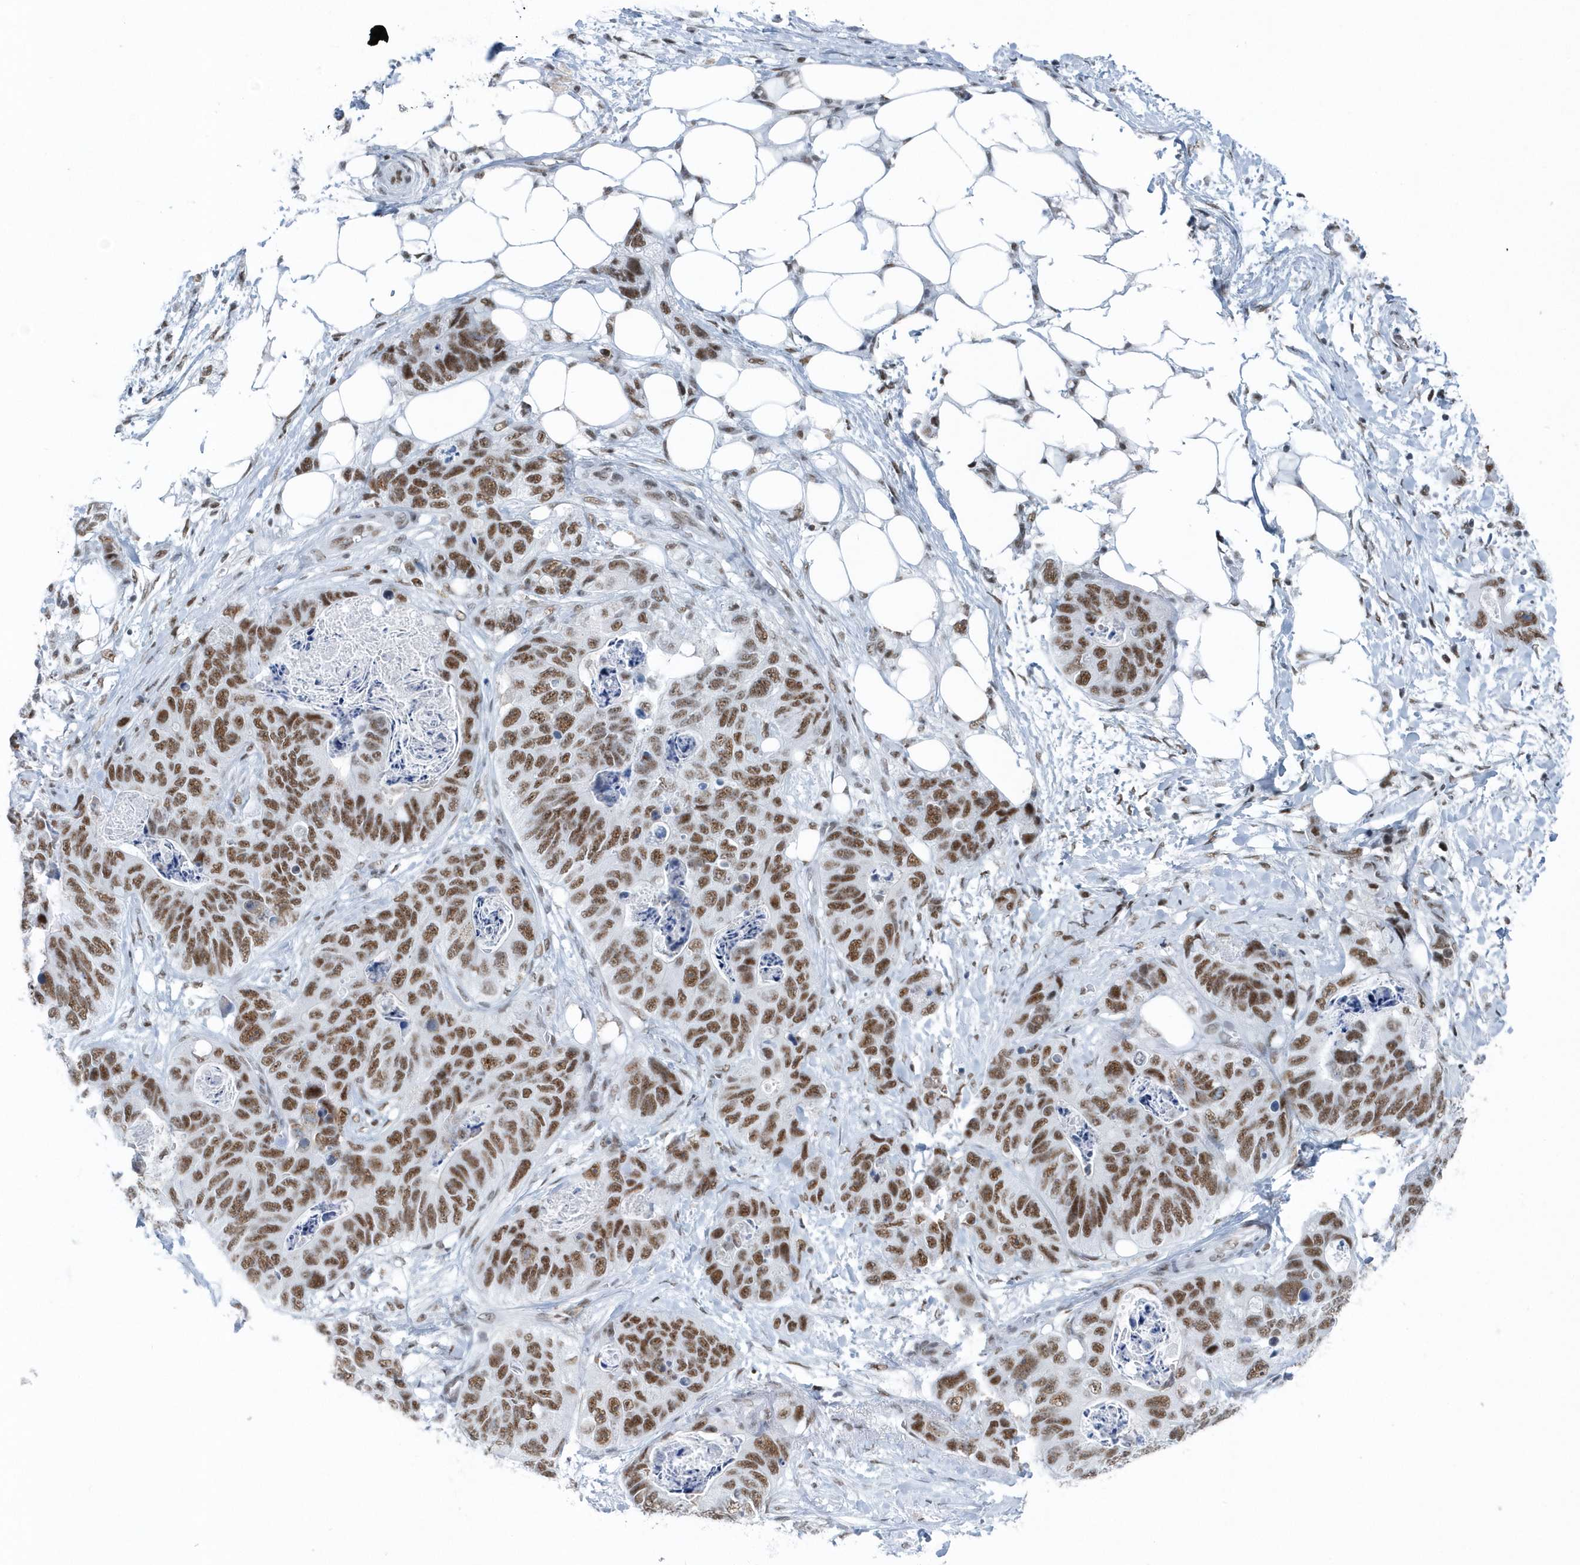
{"staining": {"intensity": "moderate", "quantity": ">75%", "location": "nuclear"}, "tissue": "stomach cancer", "cell_type": "Tumor cells", "image_type": "cancer", "snomed": [{"axis": "morphology", "description": "Adenocarcinoma, NOS"}, {"axis": "topography", "description": "Stomach"}], "caption": "DAB (3,3'-diaminobenzidine) immunohistochemical staining of stomach adenocarcinoma shows moderate nuclear protein staining in about >75% of tumor cells.", "gene": "FIP1L1", "patient": {"sex": "female", "age": 89}}